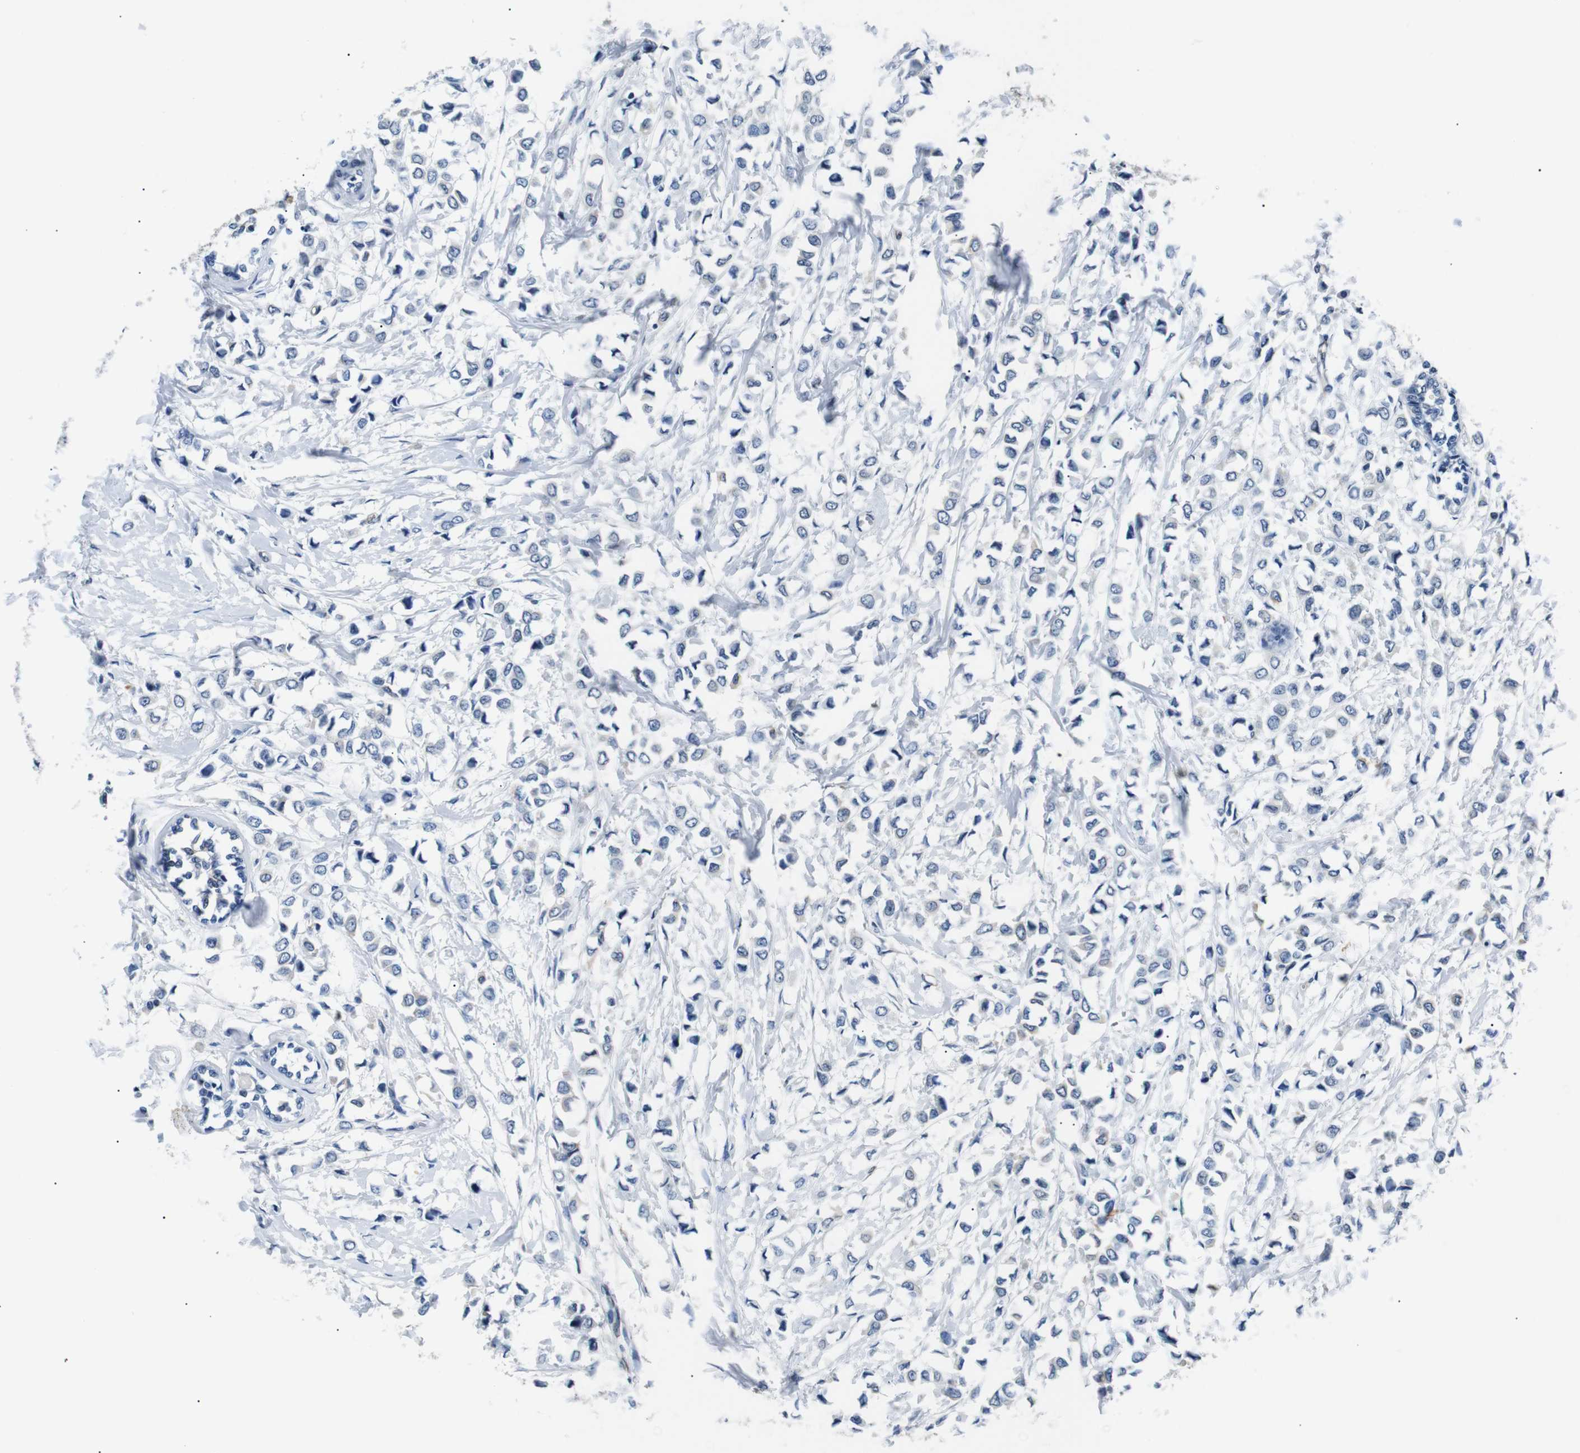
{"staining": {"intensity": "negative", "quantity": "none", "location": "none"}, "tissue": "breast cancer", "cell_type": "Tumor cells", "image_type": "cancer", "snomed": [{"axis": "morphology", "description": "Lobular carcinoma"}, {"axis": "topography", "description": "Breast"}], "caption": "Protein analysis of breast lobular carcinoma shows no significant positivity in tumor cells.", "gene": "TAFA1", "patient": {"sex": "female", "age": 51}}